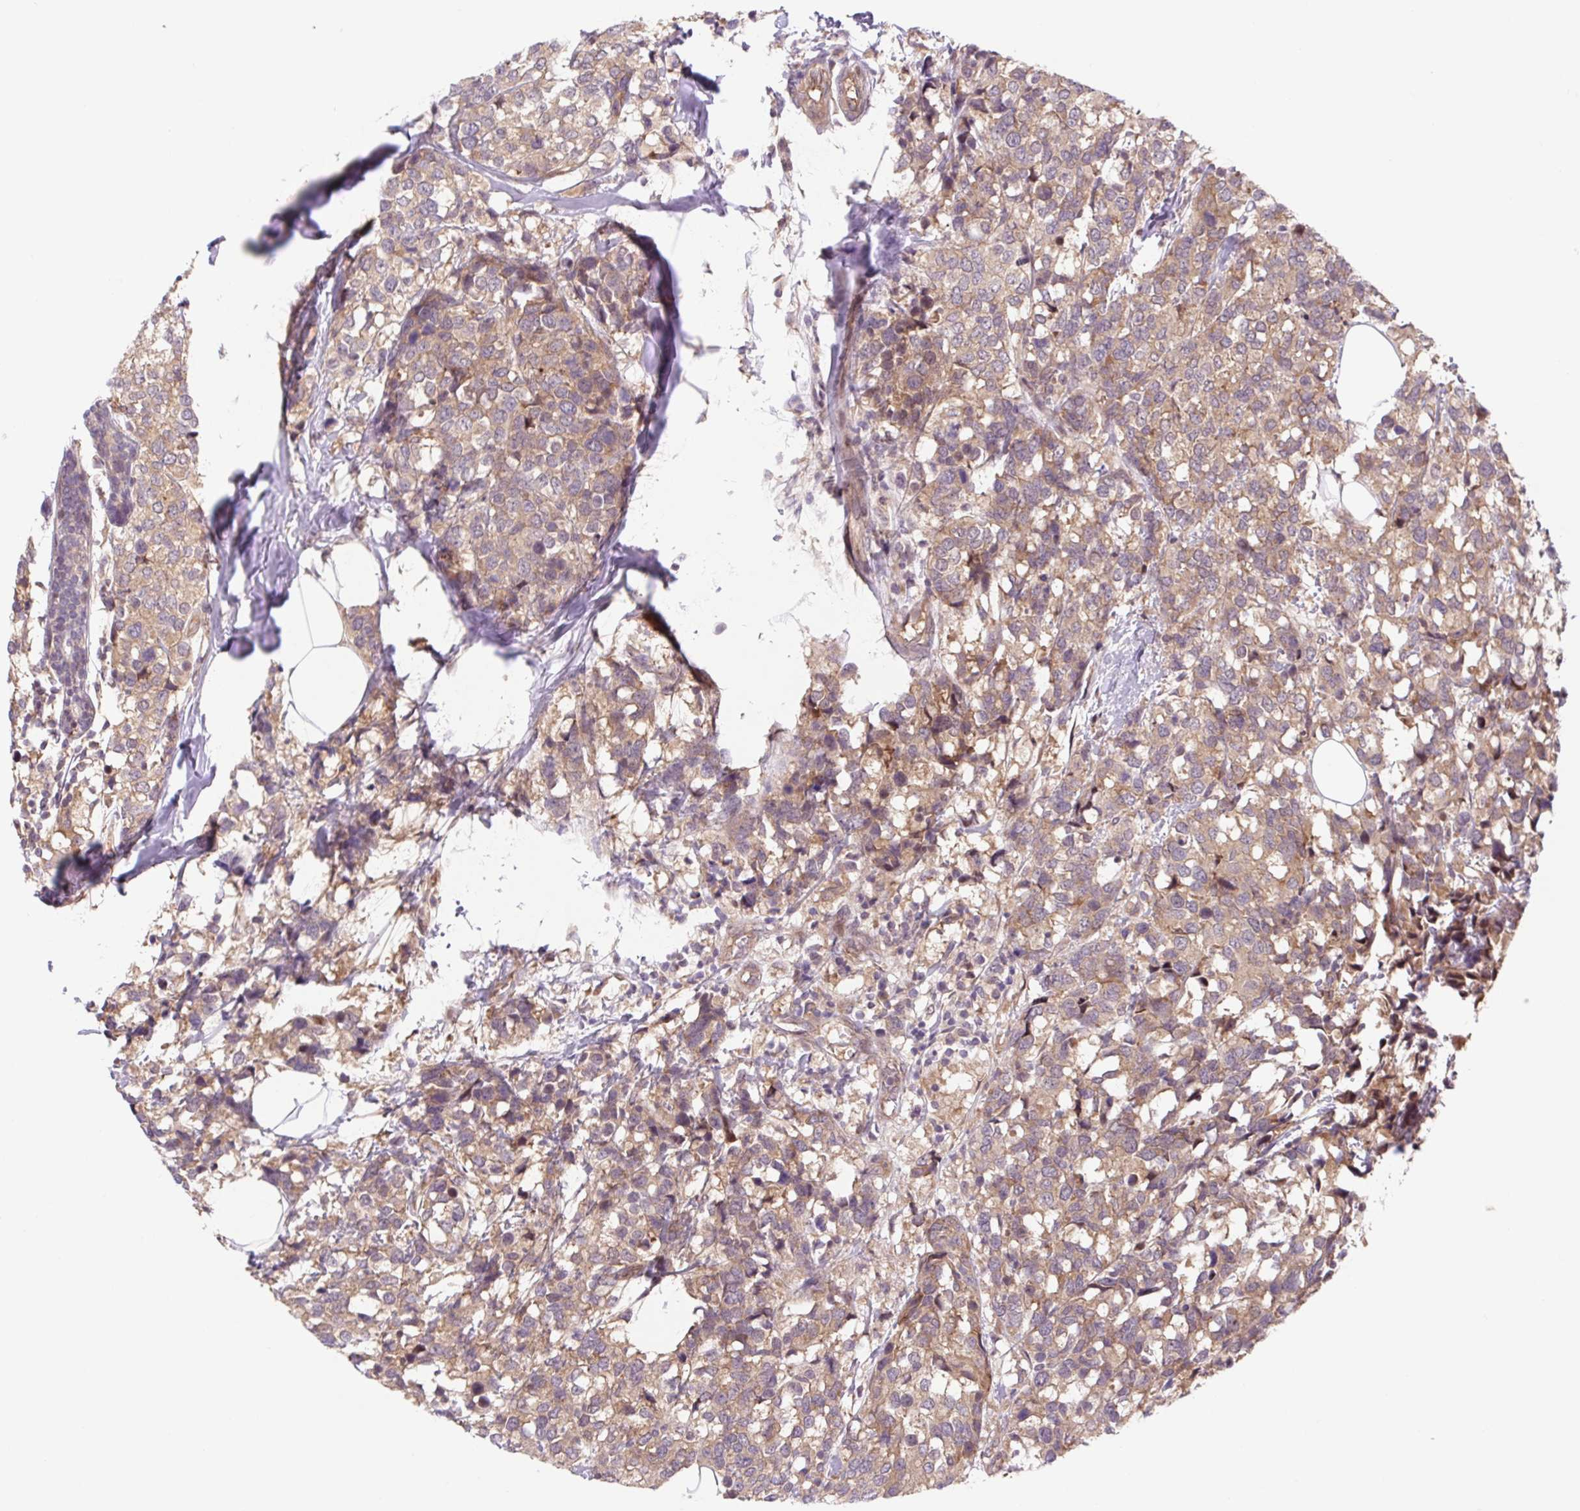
{"staining": {"intensity": "moderate", "quantity": ">75%", "location": "cytoplasmic/membranous"}, "tissue": "breast cancer", "cell_type": "Tumor cells", "image_type": "cancer", "snomed": [{"axis": "morphology", "description": "Lobular carcinoma"}, {"axis": "topography", "description": "Breast"}], "caption": "This histopathology image reveals immunohistochemistry (IHC) staining of human breast cancer (lobular carcinoma), with medium moderate cytoplasmic/membranous expression in approximately >75% of tumor cells.", "gene": "HFE", "patient": {"sex": "female", "age": 59}}